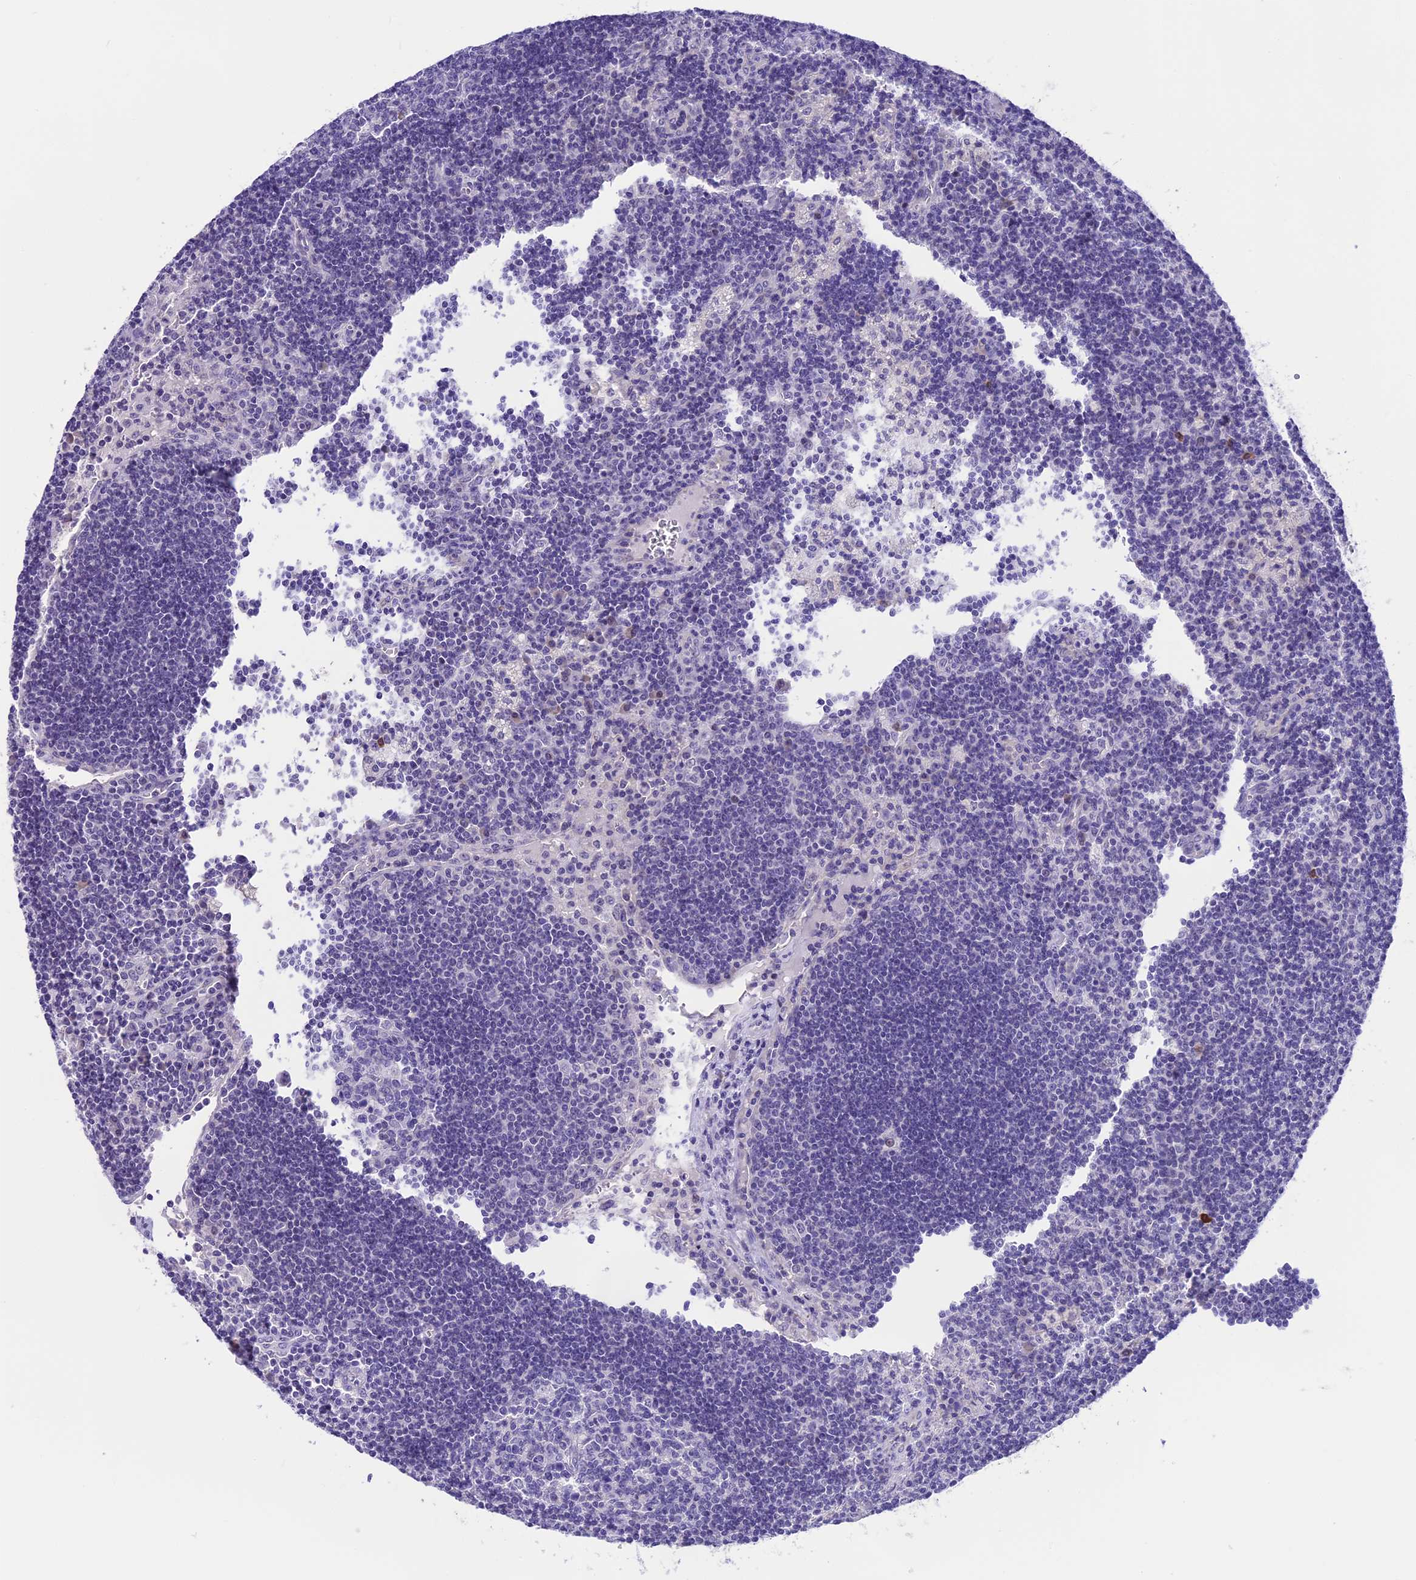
{"staining": {"intensity": "negative", "quantity": "none", "location": "none"}, "tissue": "lymph node", "cell_type": "Germinal center cells", "image_type": "normal", "snomed": [{"axis": "morphology", "description": "Normal tissue, NOS"}, {"axis": "topography", "description": "Lymph node"}], "caption": "This is an immunohistochemistry image of benign lymph node. There is no expression in germinal center cells.", "gene": "PRR15", "patient": {"sex": "male", "age": 58}}